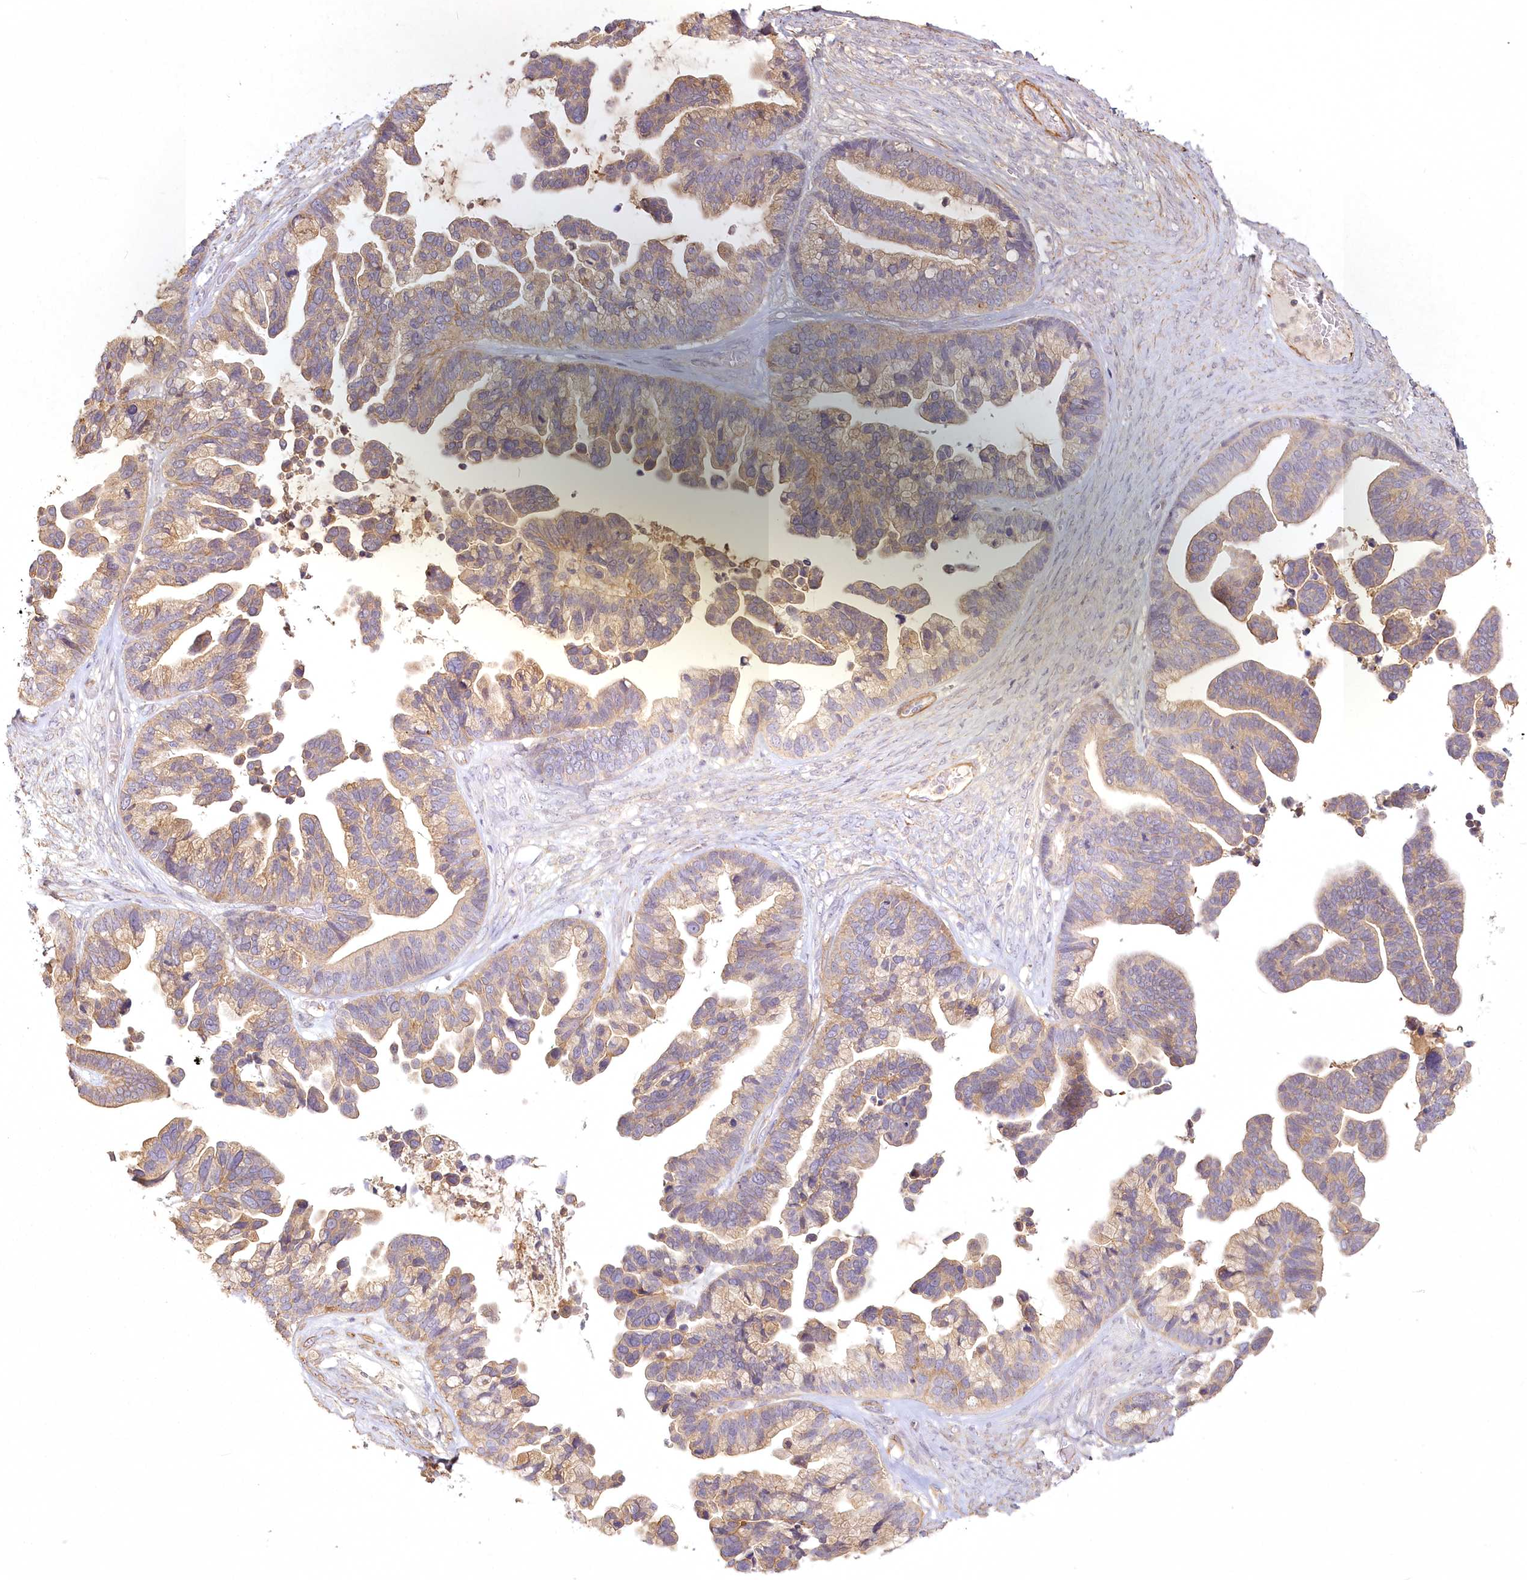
{"staining": {"intensity": "weak", "quantity": "25%-75%", "location": "cytoplasmic/membranous"}, "tissue": "ovarian cancer", "cell_type": "Tumor cells", "image_type": "cancer", "snomed": [{"axis": "morphology", "description": "Cystadenocarcinoma, serous, NOS"}, {"axis": "topography", "description": "Ovary"}], "caption": "Protein staining by IHC exhibits weak cytoplasmic/membranous staining in approximately 25%-75% of tumor cells in ovarian cancer.", "gene": "INPP4B", "patient": {"sex": "female", "age": 56}}